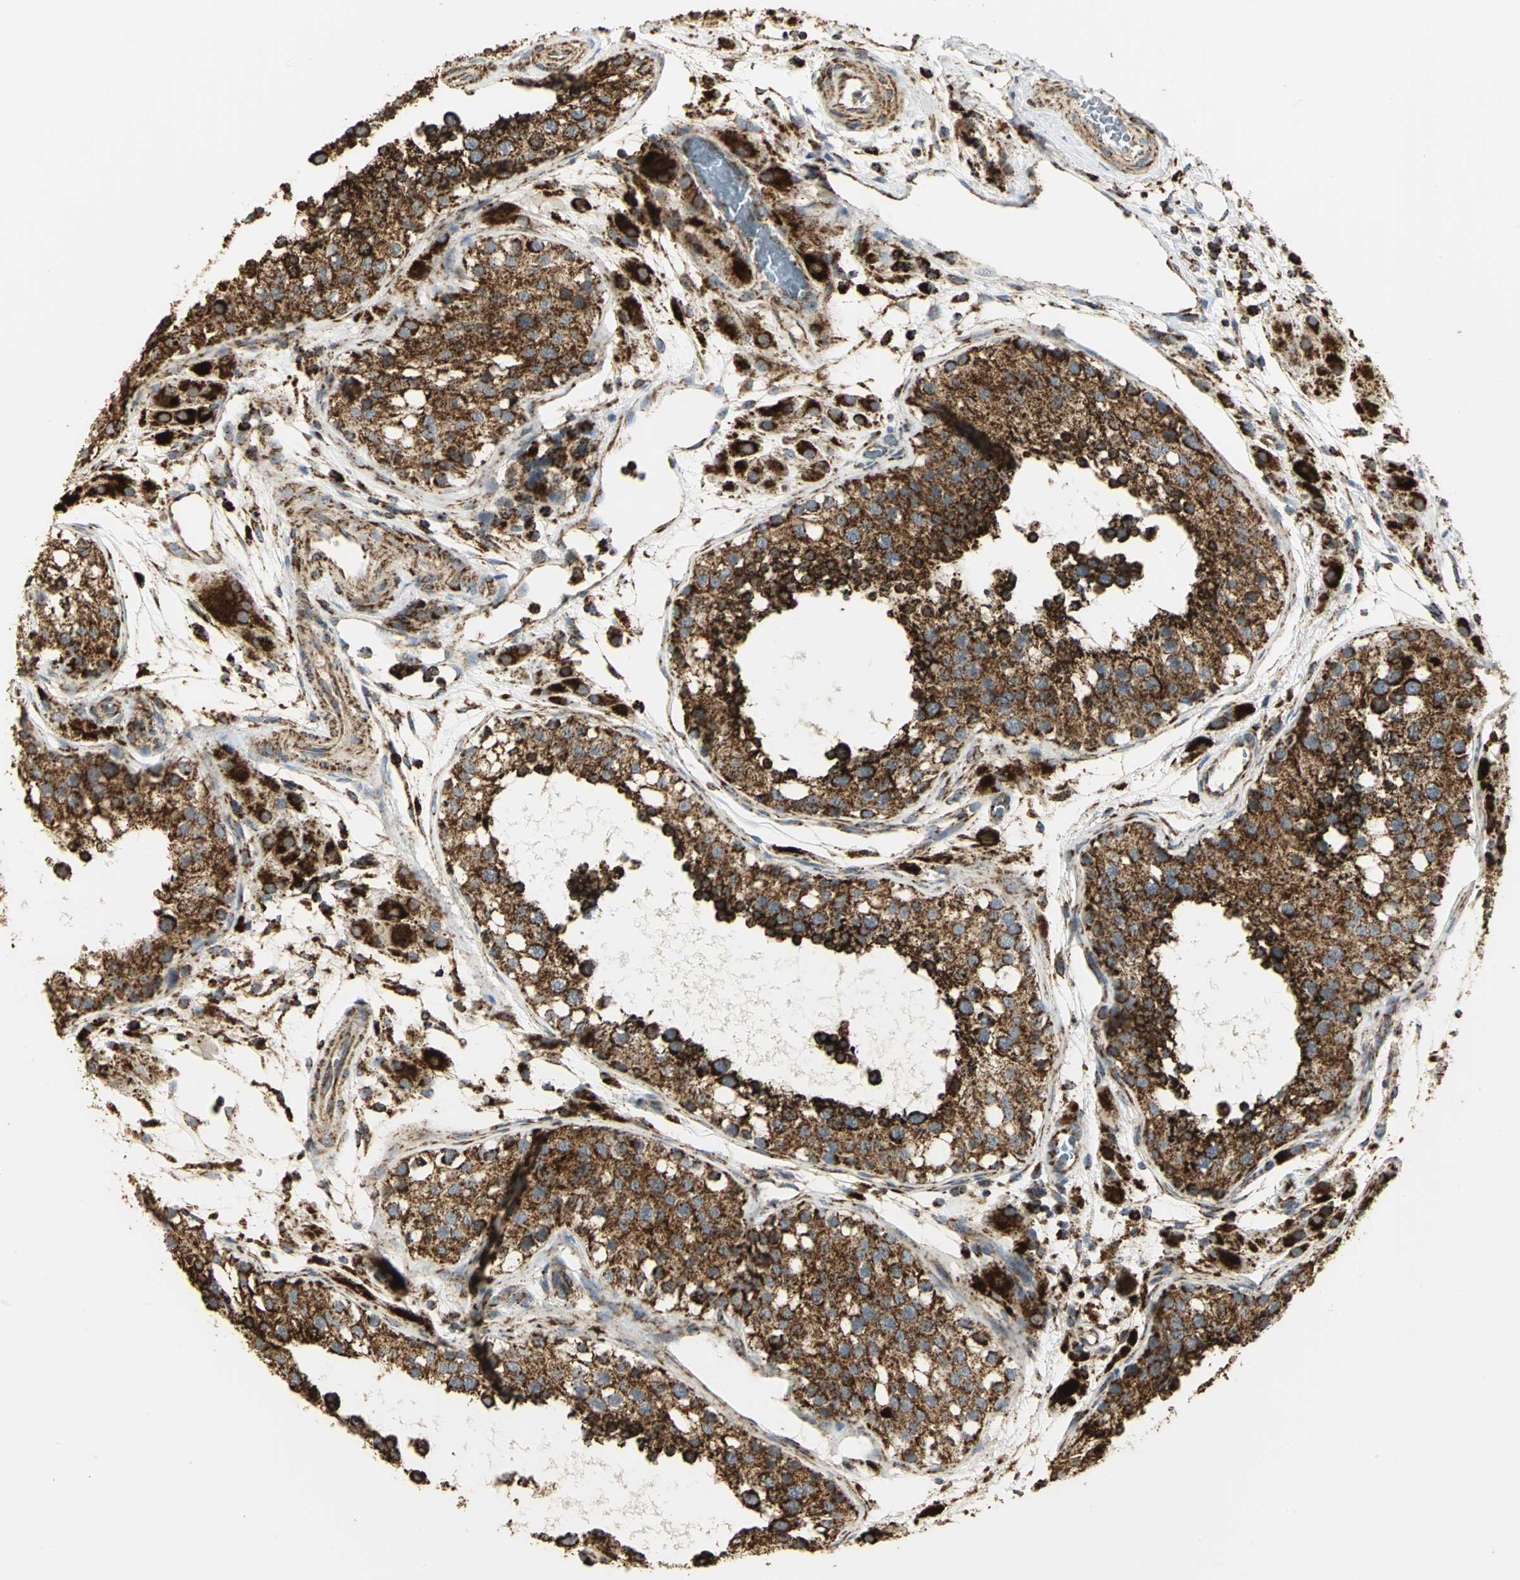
{"staining": {"intensity": "strong", "quantity": ">75%", "location": "cytoplasmic/membranous"}, "tissue": "testis", "cell_type": "Cells in seminiferous ducts", "image_type": "normal", "snomed": [{"axis": "morphology", "description": "Normal tissue, NOS"}, {"axis": "topography", "description": "Testis"}], "caption": "A histopathology image of testis stained for a protein demonstrates strong cytoplasmic/membranous brown staining in cells in seminiferous ducts. (Stains: DAB (3,3'-diaminobenzidine) in brown, nuclei in blue, Microscopy: brightfield microscopy at high magnification).", "gene": "VDAC1", "patient": {"sex": "male", "age": 26}}